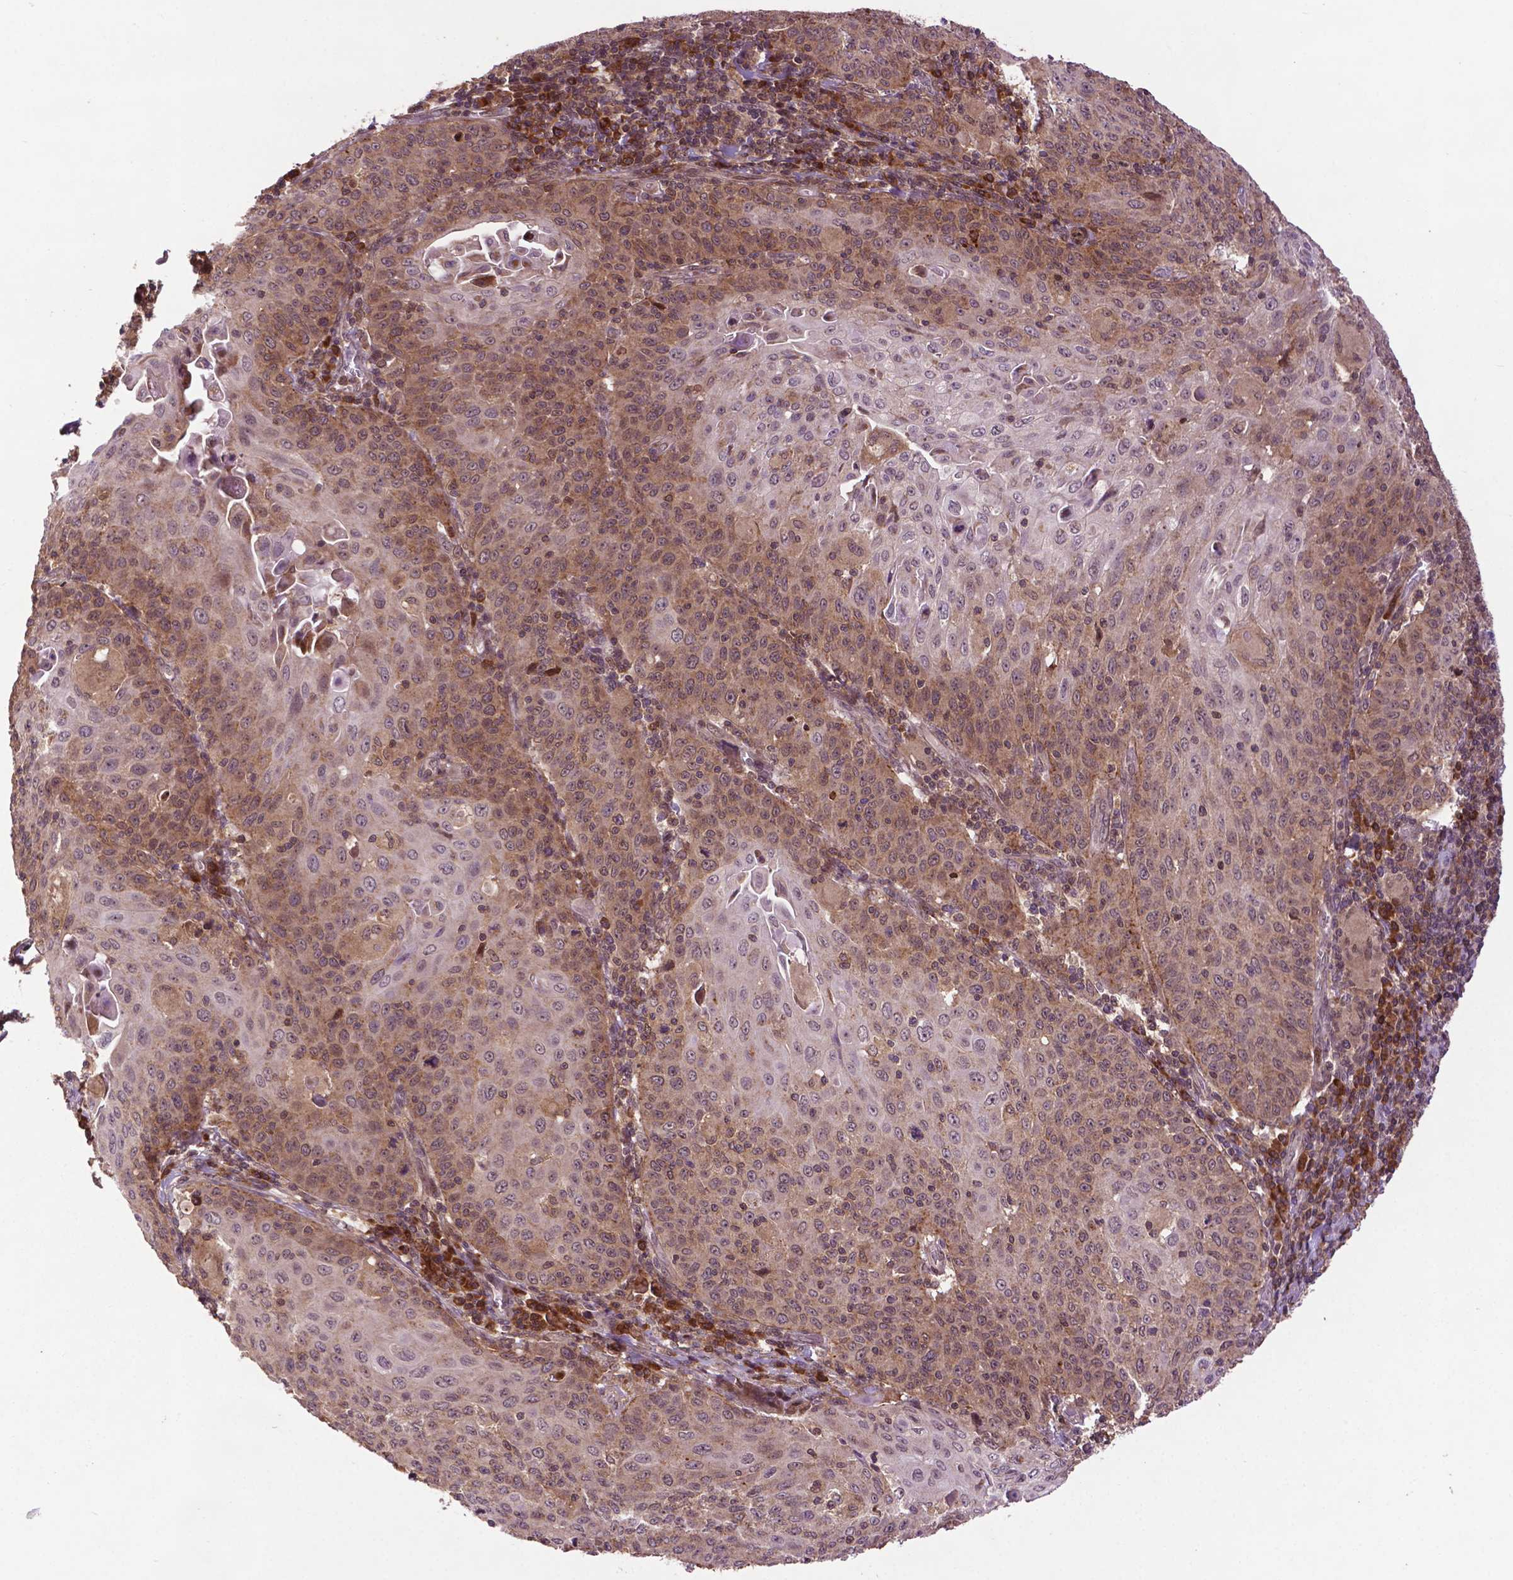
{"staining": {"intensity": "moderate", "quantity": "25%-75%", "location": "cytoplasmic/membranous,nuclear"}, "tissue": "cervical cancer", "cell_type": "Tumor cells", "image_type": "cancer", "snomed": [{"axis": "morphology", "description": "Squamous cell carcinoma, NOS"}, {"axis": "topography", "description": "Cervix"}], "caption": "Immunohistochemistry micrograph of human cervical cancer (squamous cell carcinoma) stained for a protein (brown), which demonstrates medium levels of moderate cytoplasmic/membranous and nuclear positivity in about 25%-75% of tumor cells.", "gene": "TMX2", "patient": {"sex": "female", "age": 65}}